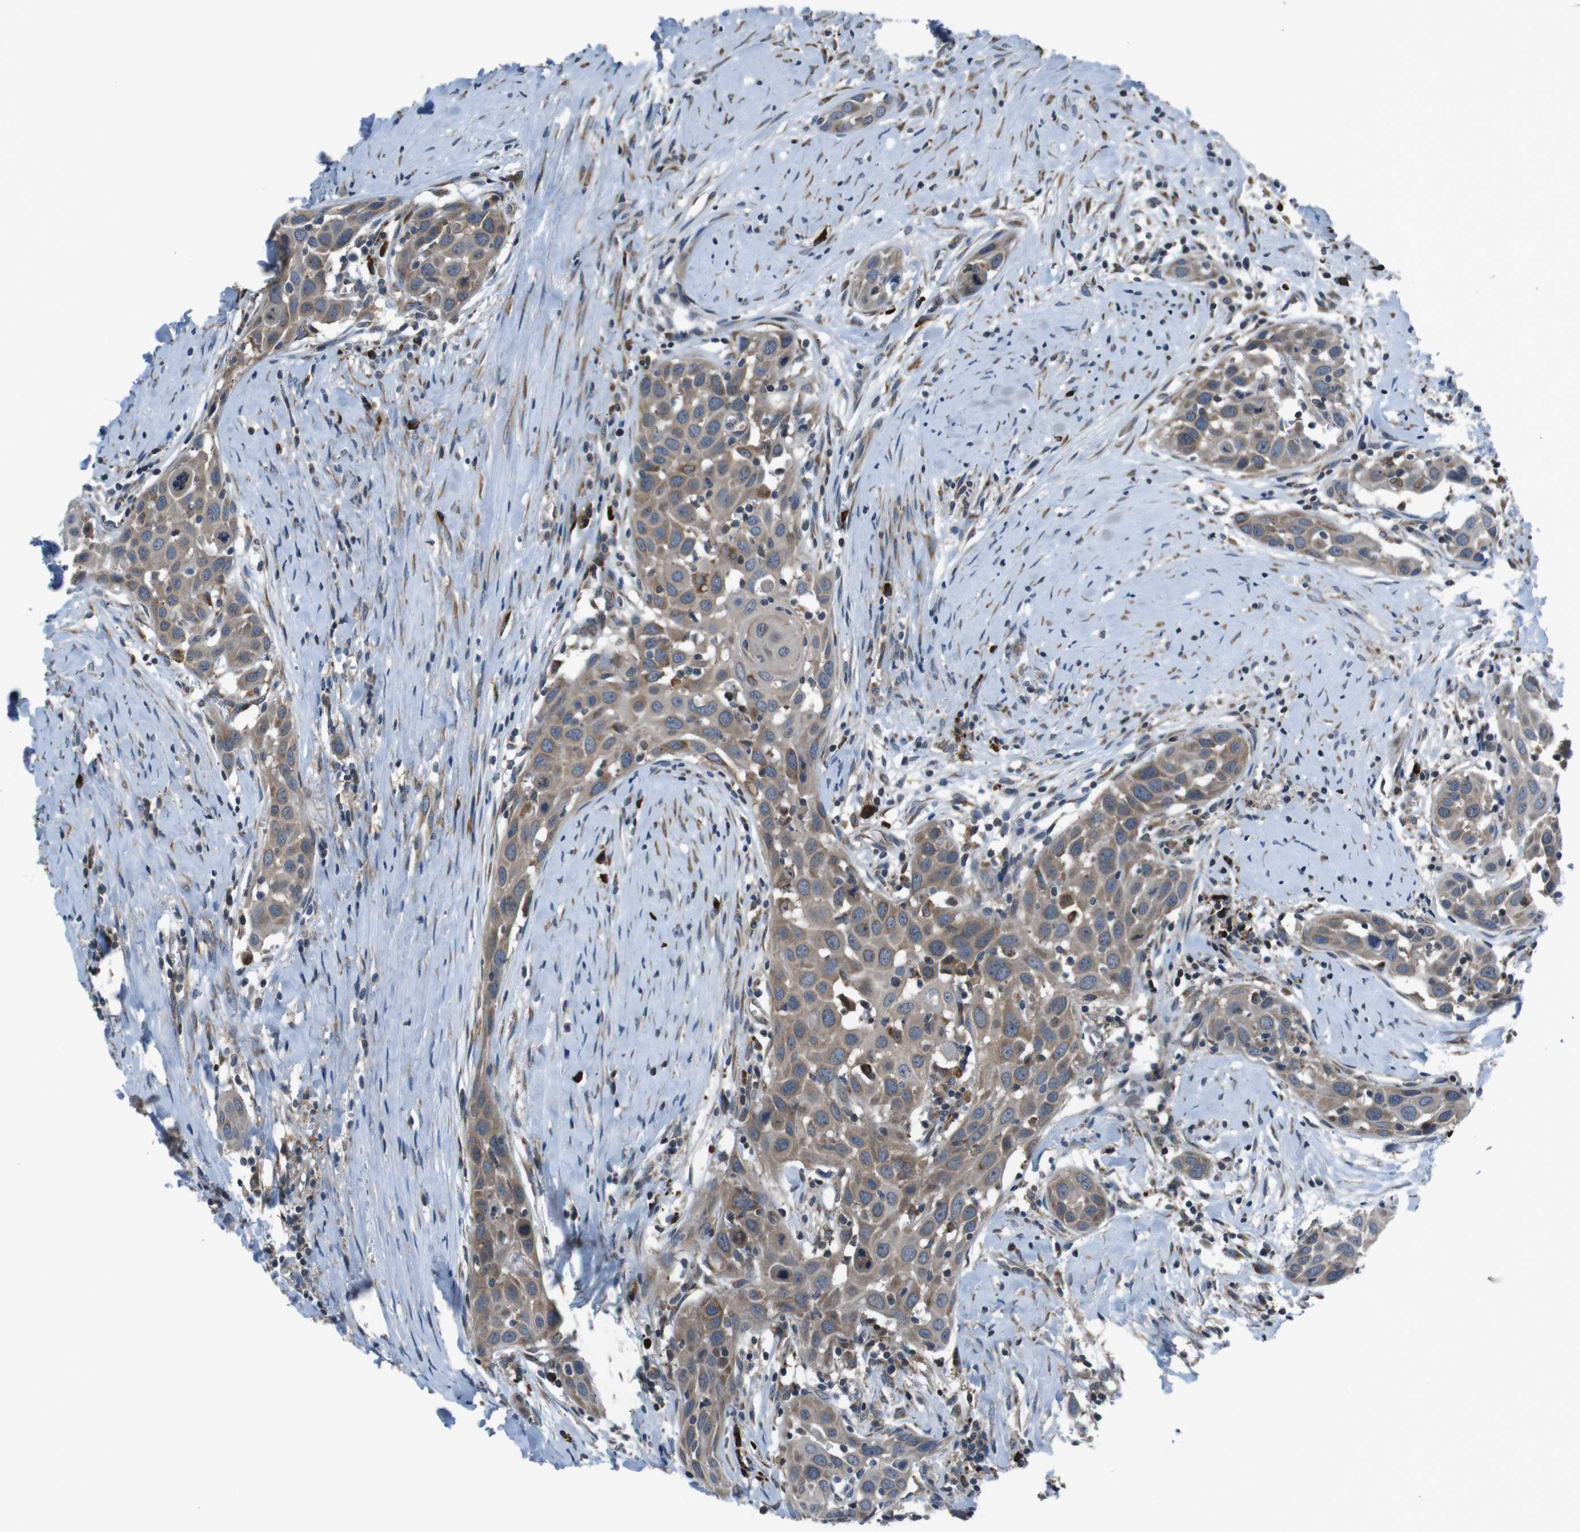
{"staining": {"intensity": "moderate", "quantity": ">75%", "location": "cytoplasmic/membranous"}, "tissue": "head and neck cancer", "cell_type": "Tumor cells", "image_type": "cancer", "snomed": [{"axis": "morphology", "description": "Squamous cell carcinoma, NOS"}, {"axis": "topography", "description": "Oral tissue"}, {"axis": "topography", "description": "Head-Neck"}], "caption": "There is medium levels of moderate cytoplasmic/membranous positivity in tumor cells of head and neck squamous cell carcinoma, as demonstrated by immunohistochemical staining (brown color).", "gene": "SSR3", "patient": {"sex": "female", "age": 50}}